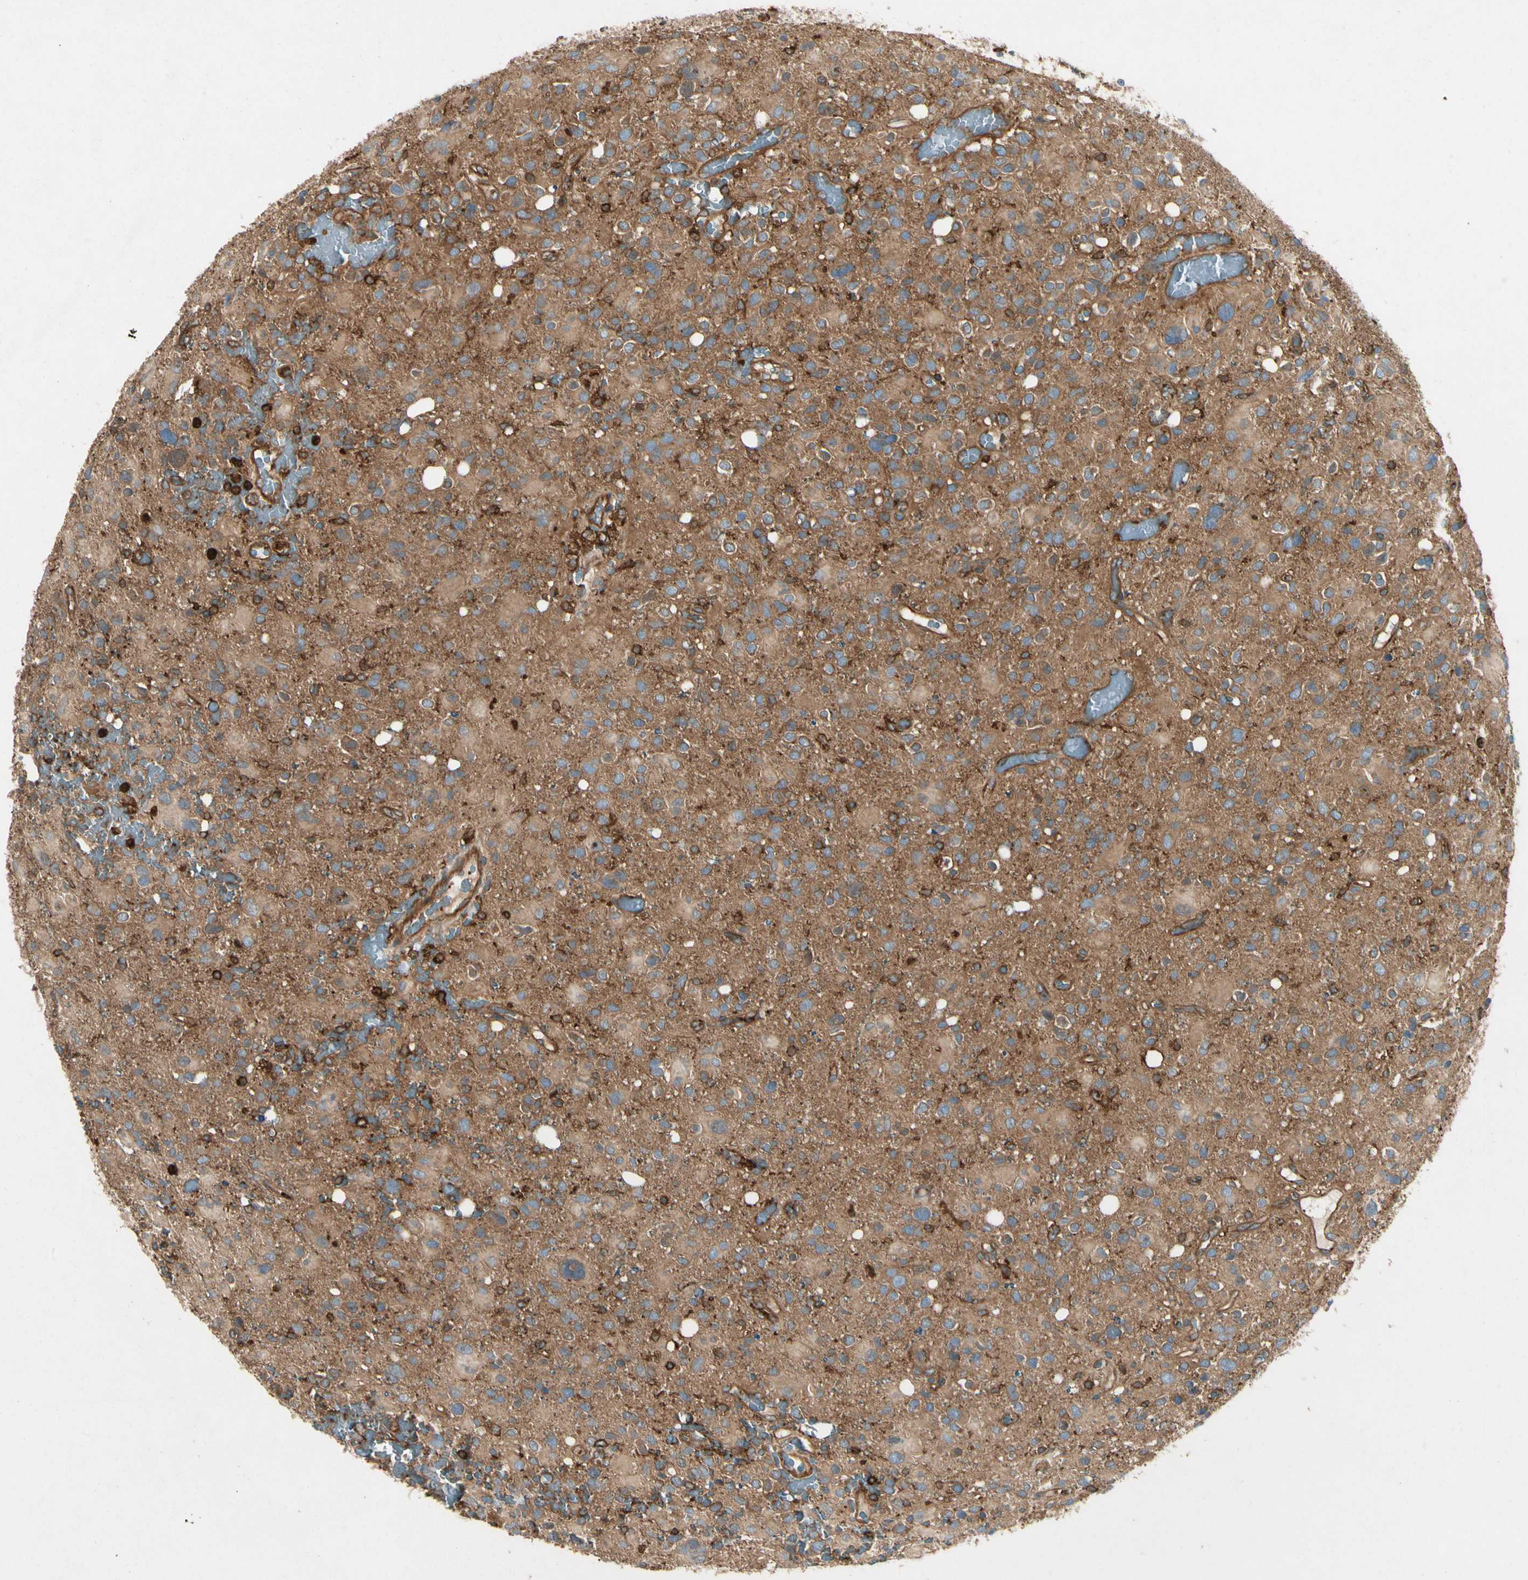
{"staining": {"intensity": "moderate", "quantity": ">75%", "location": "cytoplasmic/membranous"}, "tissue": "glioma", "cell_type": "Tumor cells", "image_type": "cancer", "snomed": [{"axis": "morphology", "description": "Glioma, malignant, High grade"}, {"axis": "topography", "description": "Brain"}], "caption": "Protein analysis of glioma tissue demonstrates moderate cytoplasmic/membranous positivity in about >75% of tumor cells.", "gene": "ARPC2", "patient": {"sex": "male", "age": 48}}